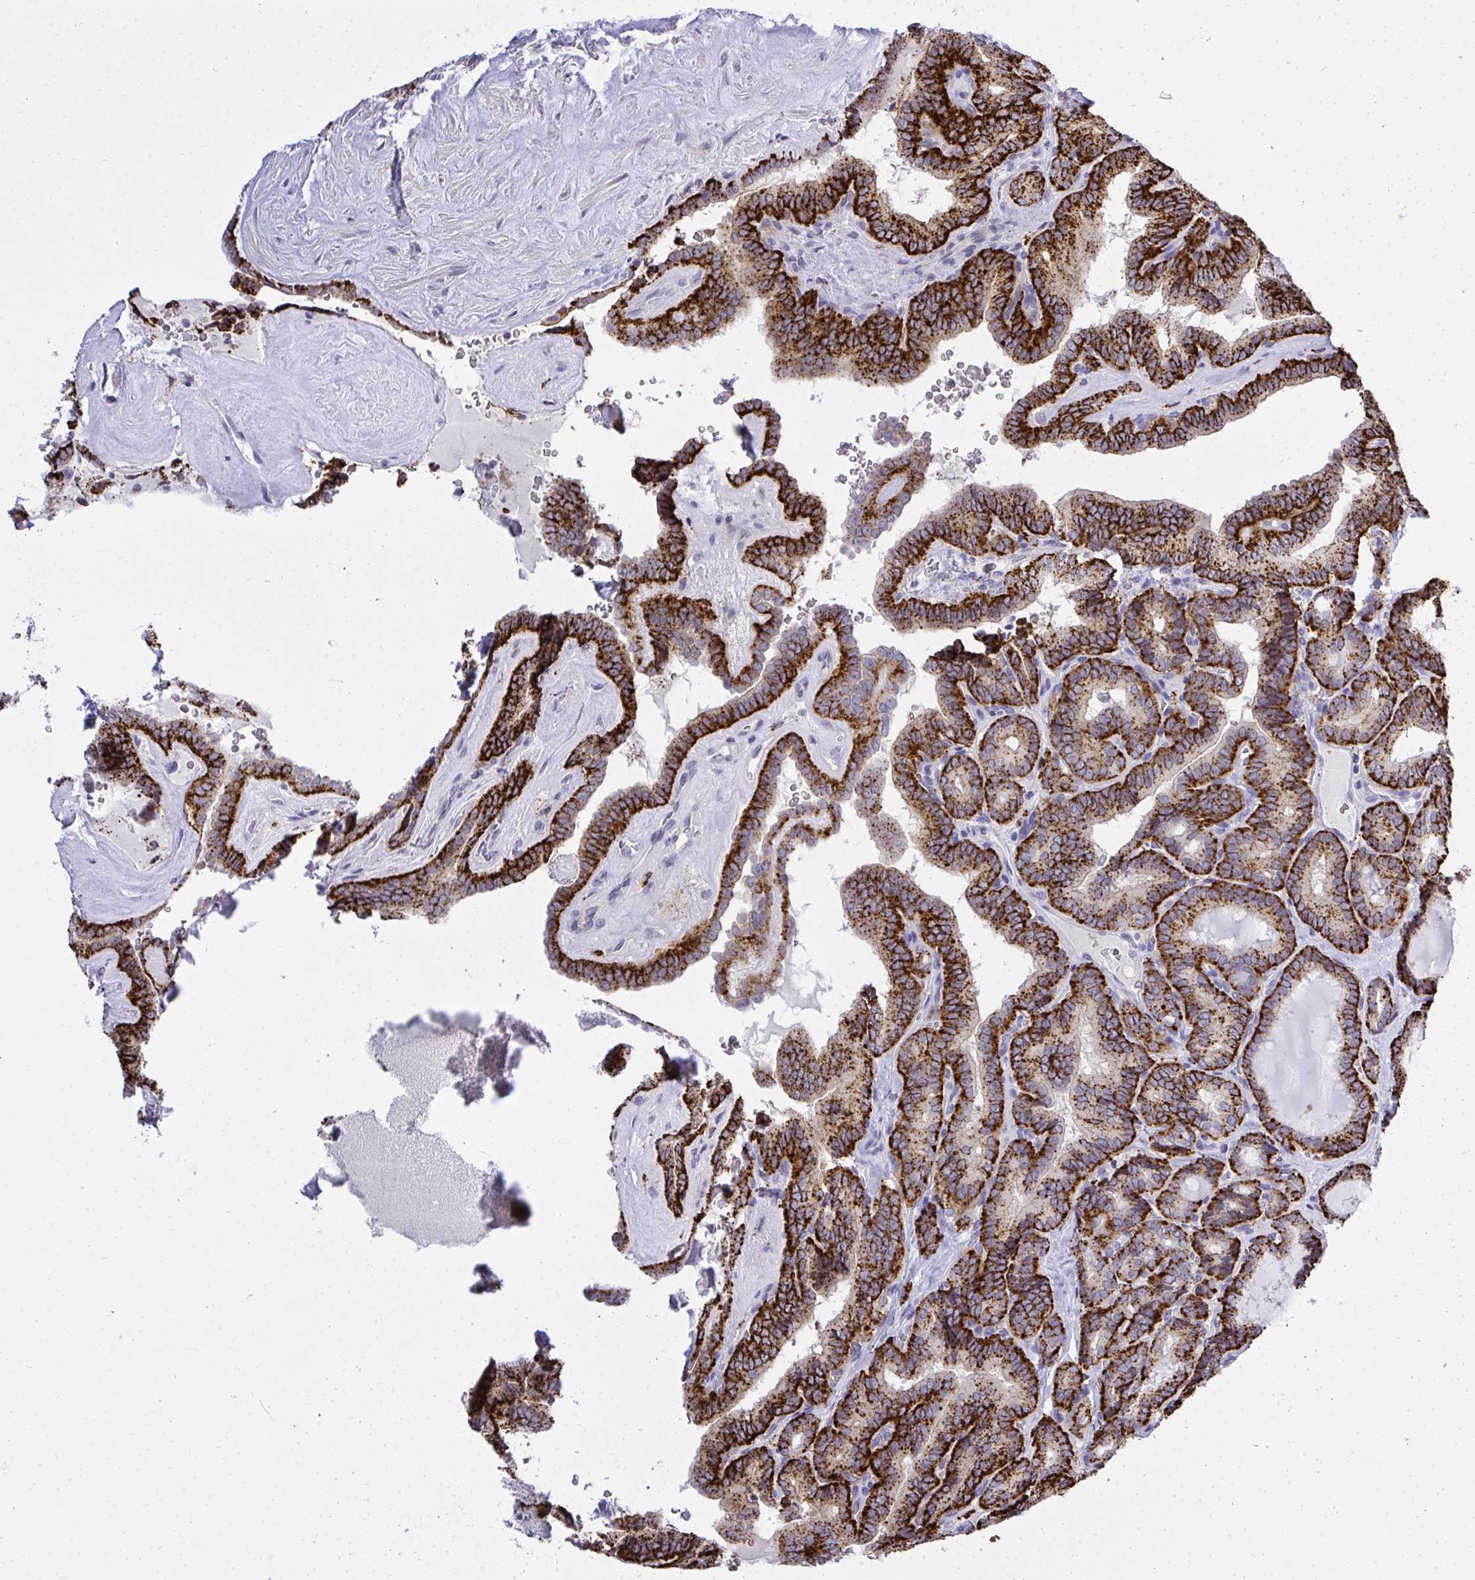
{"staining": {"intensity": "strong", "quantity": ">75%", "location": "cytoplasmic/membranous"}, "tissue": "thyroid cancer", "cell_type": "Tumor cells", "image_type": "cancer", "snomed": [{"axis": "morphology", "description": "Papillary adenocarcinoma, NOS"}, {"axis": "topography", "description": "Thyroid gland"}], "caption": "High-magnification brightfield microscopy of thyroid cancer stained with DAB (3,3'-diaminobenzidine) (brown) and counterstained with hematoxylin (blue). tumor cells exhibit strong cytoplasmic/membranous staining is seen in about>75% of cells.", "gene": "XAF1", "patient": {"sex": "female", "age": 21}}